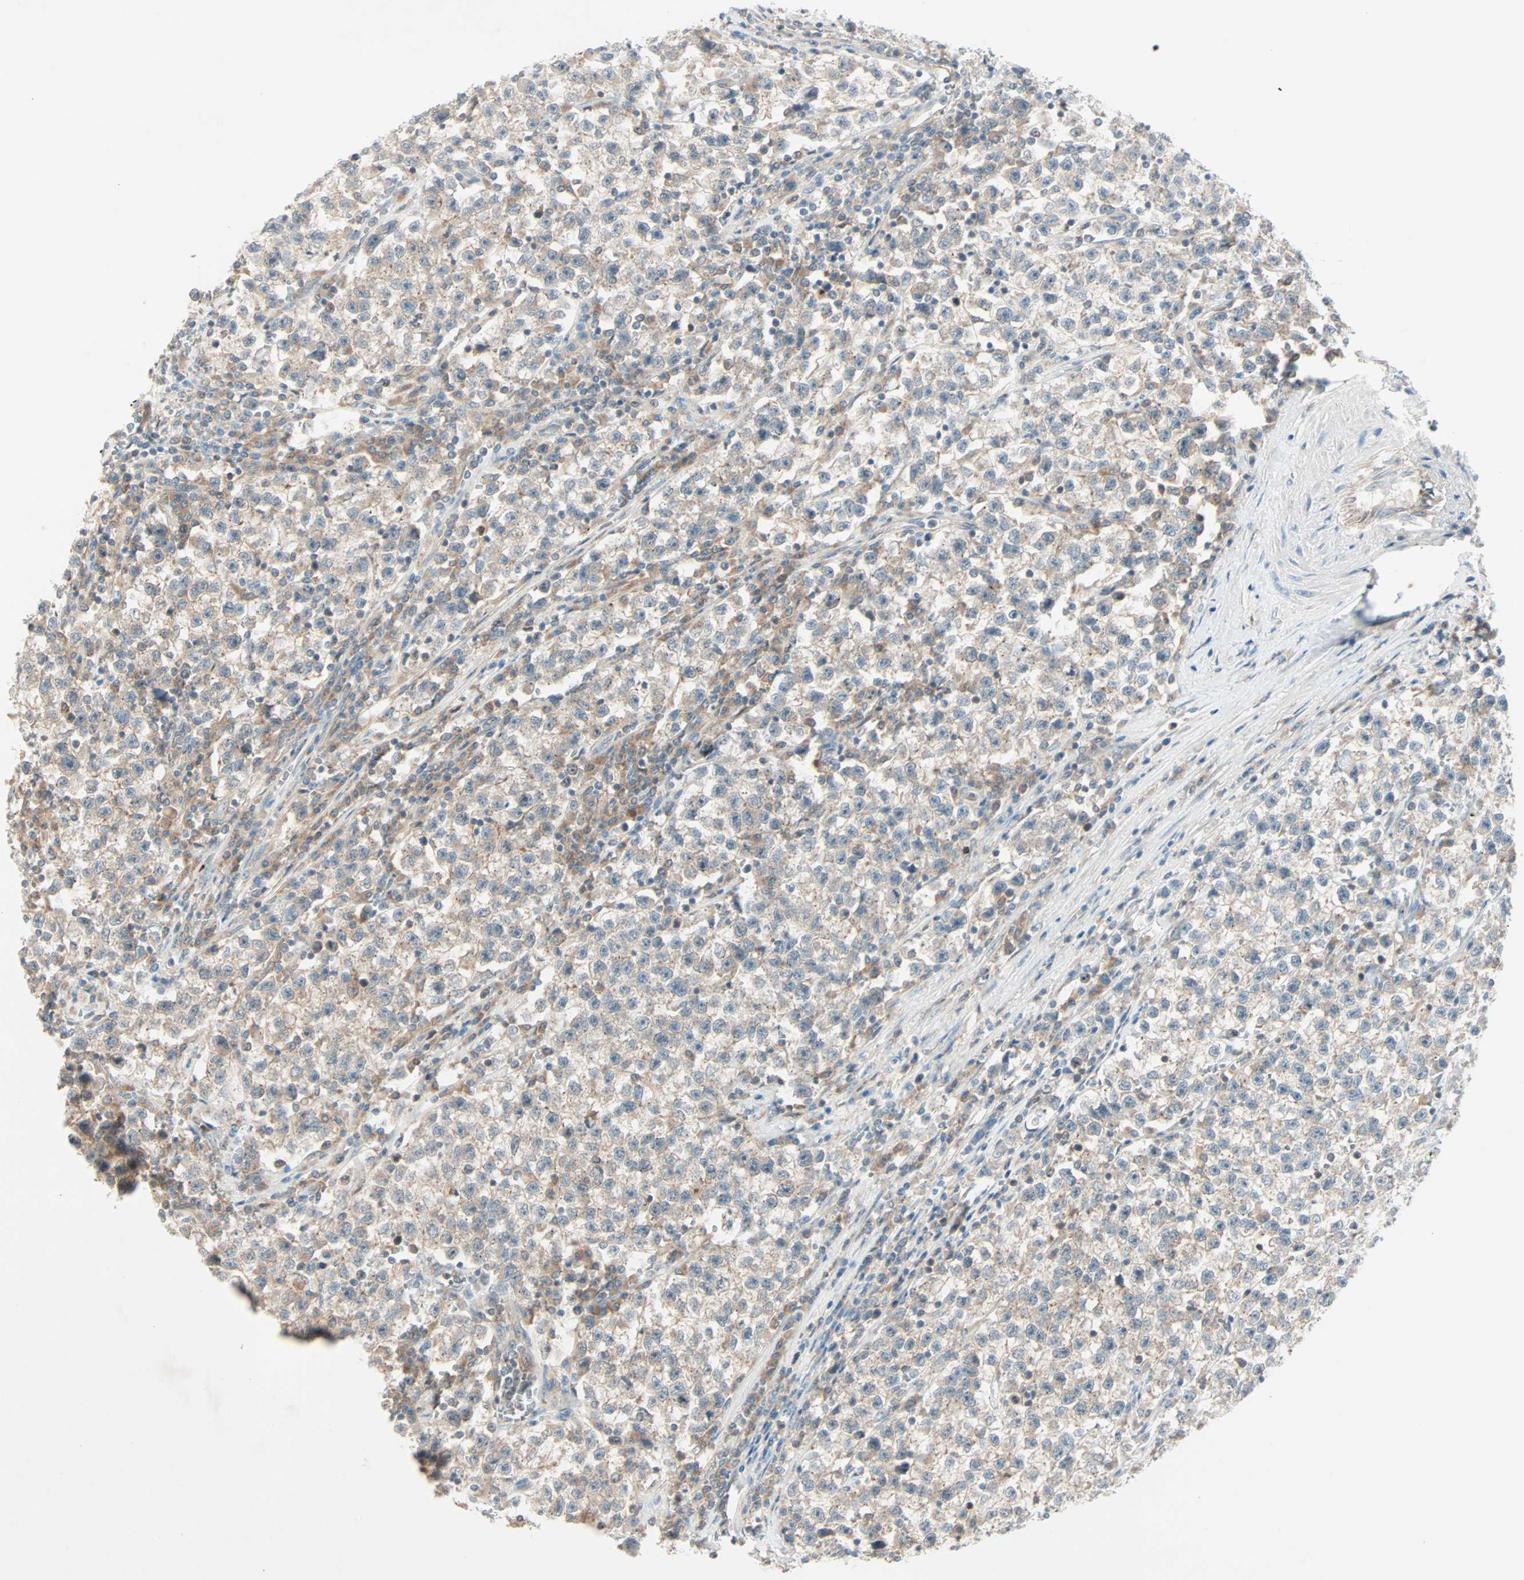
{"staining": {"intensity": "weak", "quantity": "25%-75%", "location": "cytoplasmic/membranous"}, "tissue": "testis cancer", "cell_type": "Tumor cells", "image_type": "cancer", "snomed": [{"axis": "morphology", "description": "Seminoma, NOS"}, {"axis": "topography", "description": "Testis"}], "caption": "Human testis cancer (seminoma) stained for a protein (brown) exhibits weak cytoplasmic/membranous positive positivity in approximately 25%-75% of tumor cells.", "gene": "SMIM8", "patient": {"sex": "male", "age": 22}}